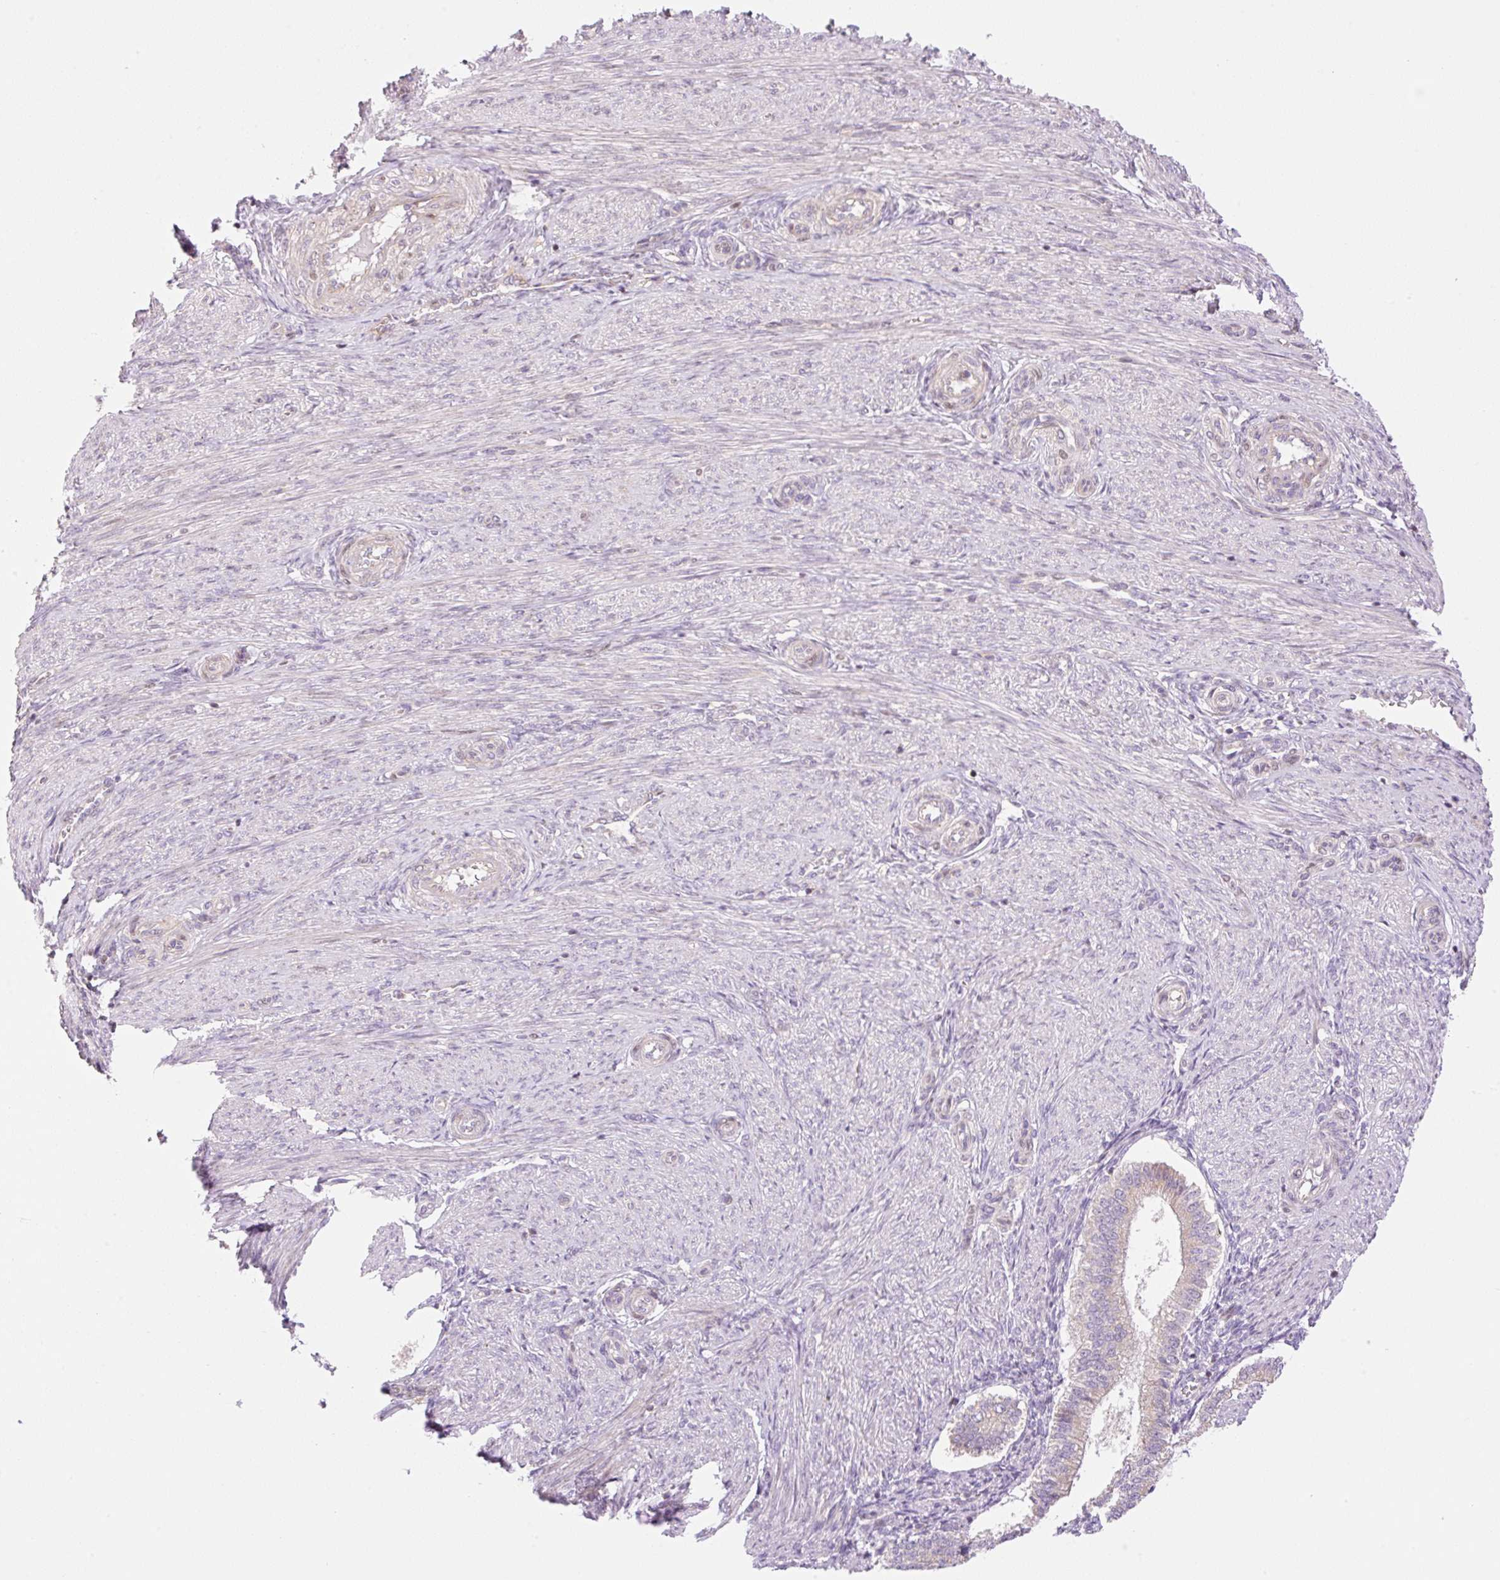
{"staining": {"intensity": "weak", "quantity": "<25%", "location": "cytoplasmic/membranous"}, "tissue": "endometrium", "cell_type": "Cells in endometrial stroma", "image_type": "normal", "snomed": [{"axis": "morphology", "description": "Normal tissue, NOS"}, {"axis": "topography", "description": "Endometrium"}], "caption": "A high-resolution photomicrograph shows immunohistochemistry (IHC) staining of benign endometrium, which displays no significant staining in cells in endometrial stroma.", "gene": "ZNF394", "patient": {"sex": "female", "age": 25}}